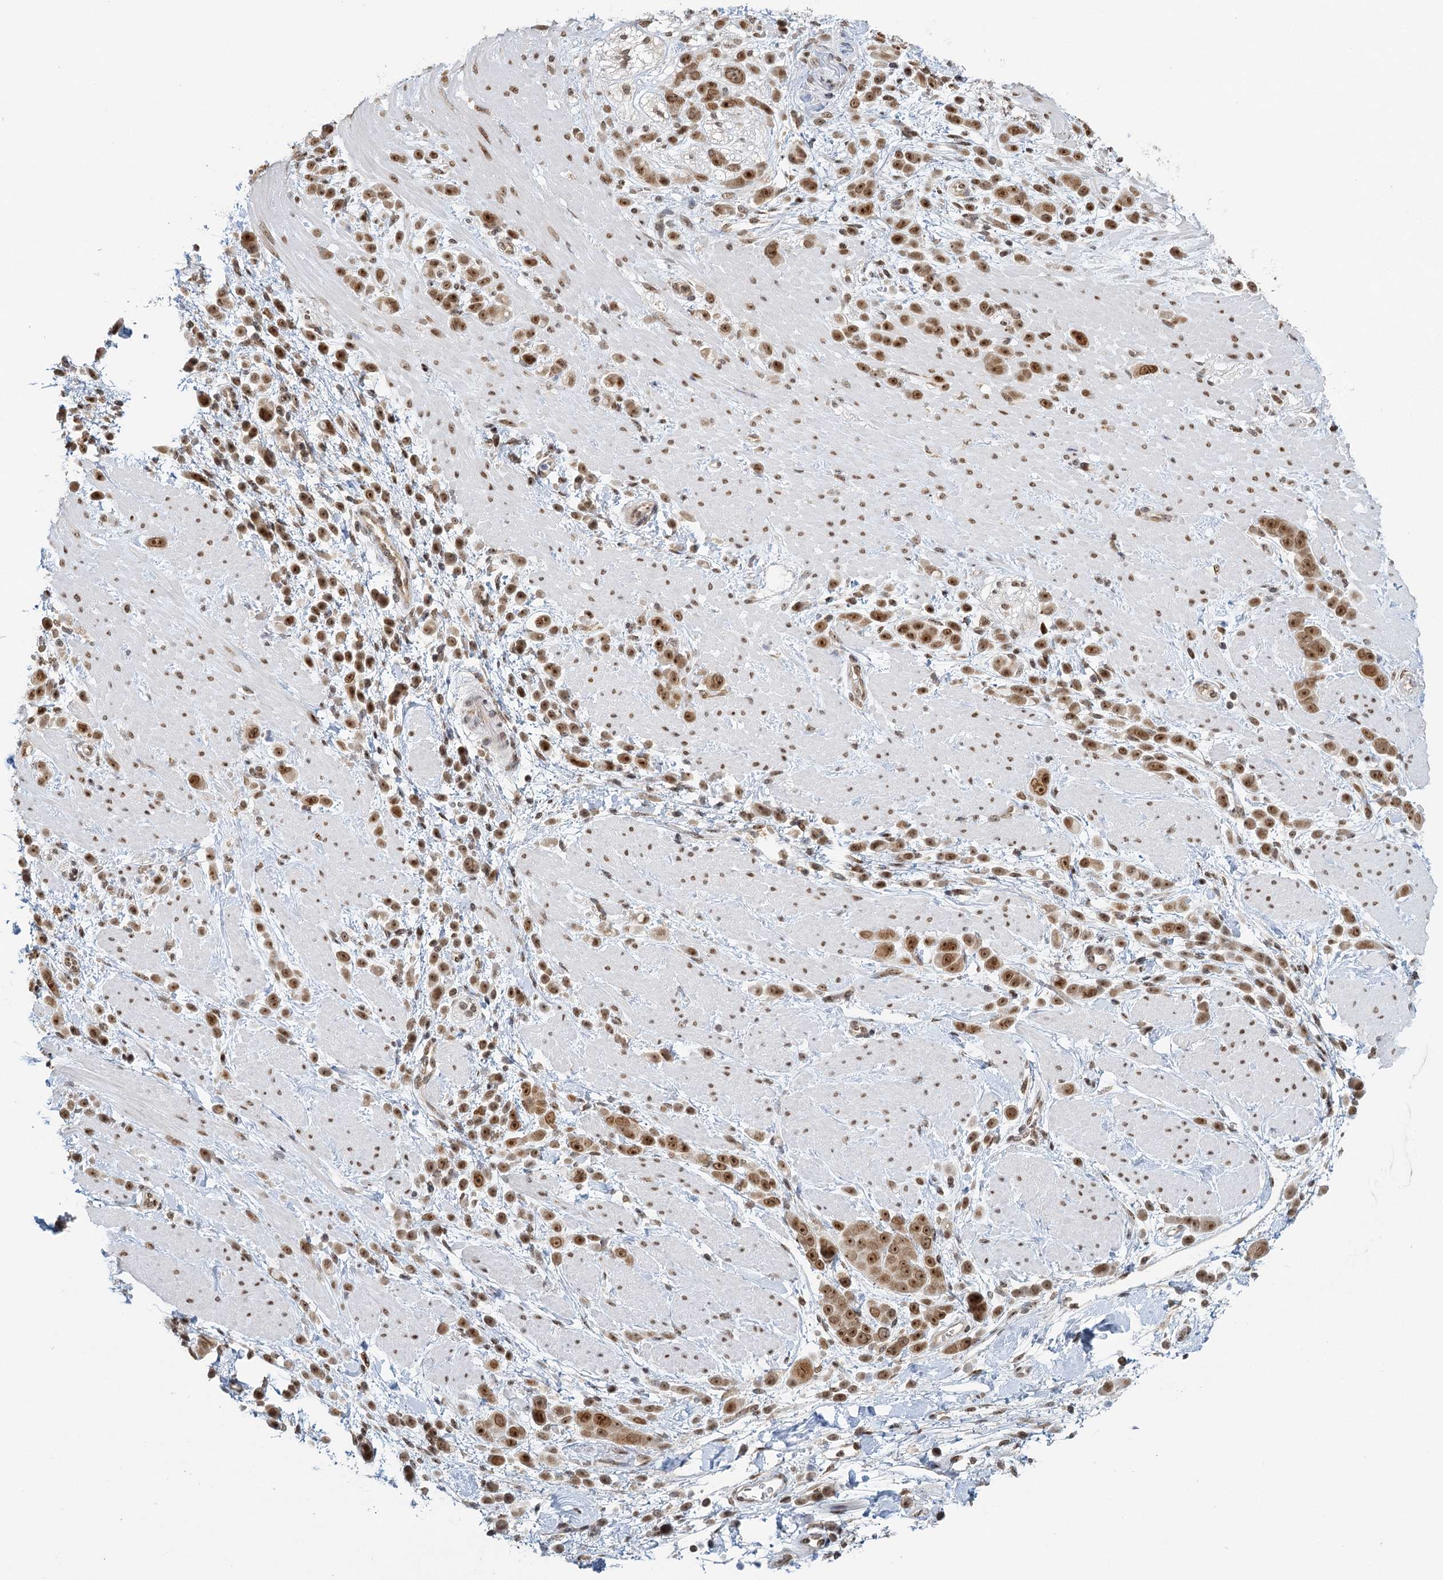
{"staining": {"intensity": "moderate", "quantity": ">75%", "location": "cytoplasmic/membranous,nuclear"}, "tissue": "pancreatic cancer", "cell_type": "Tumor cells", "image_type": "cancer", "snomed": [{"axis": "morphology", "description": "Normal tissue, NOS"}, {"axis": "morphology", "description": "Adenocarcinoma, NOS"}, {"axis": "topography", "description": "Pancreas"}], "caption": "Adenocarcinoma (pancreatic) was stained to show a protein in brown. There is medium levels of moderate cytoplasmic/membranous and nuclear staining in about >75% of tumor cells.", "gene": "TREX1", "patient": {"sex": "female", "age": 64}}